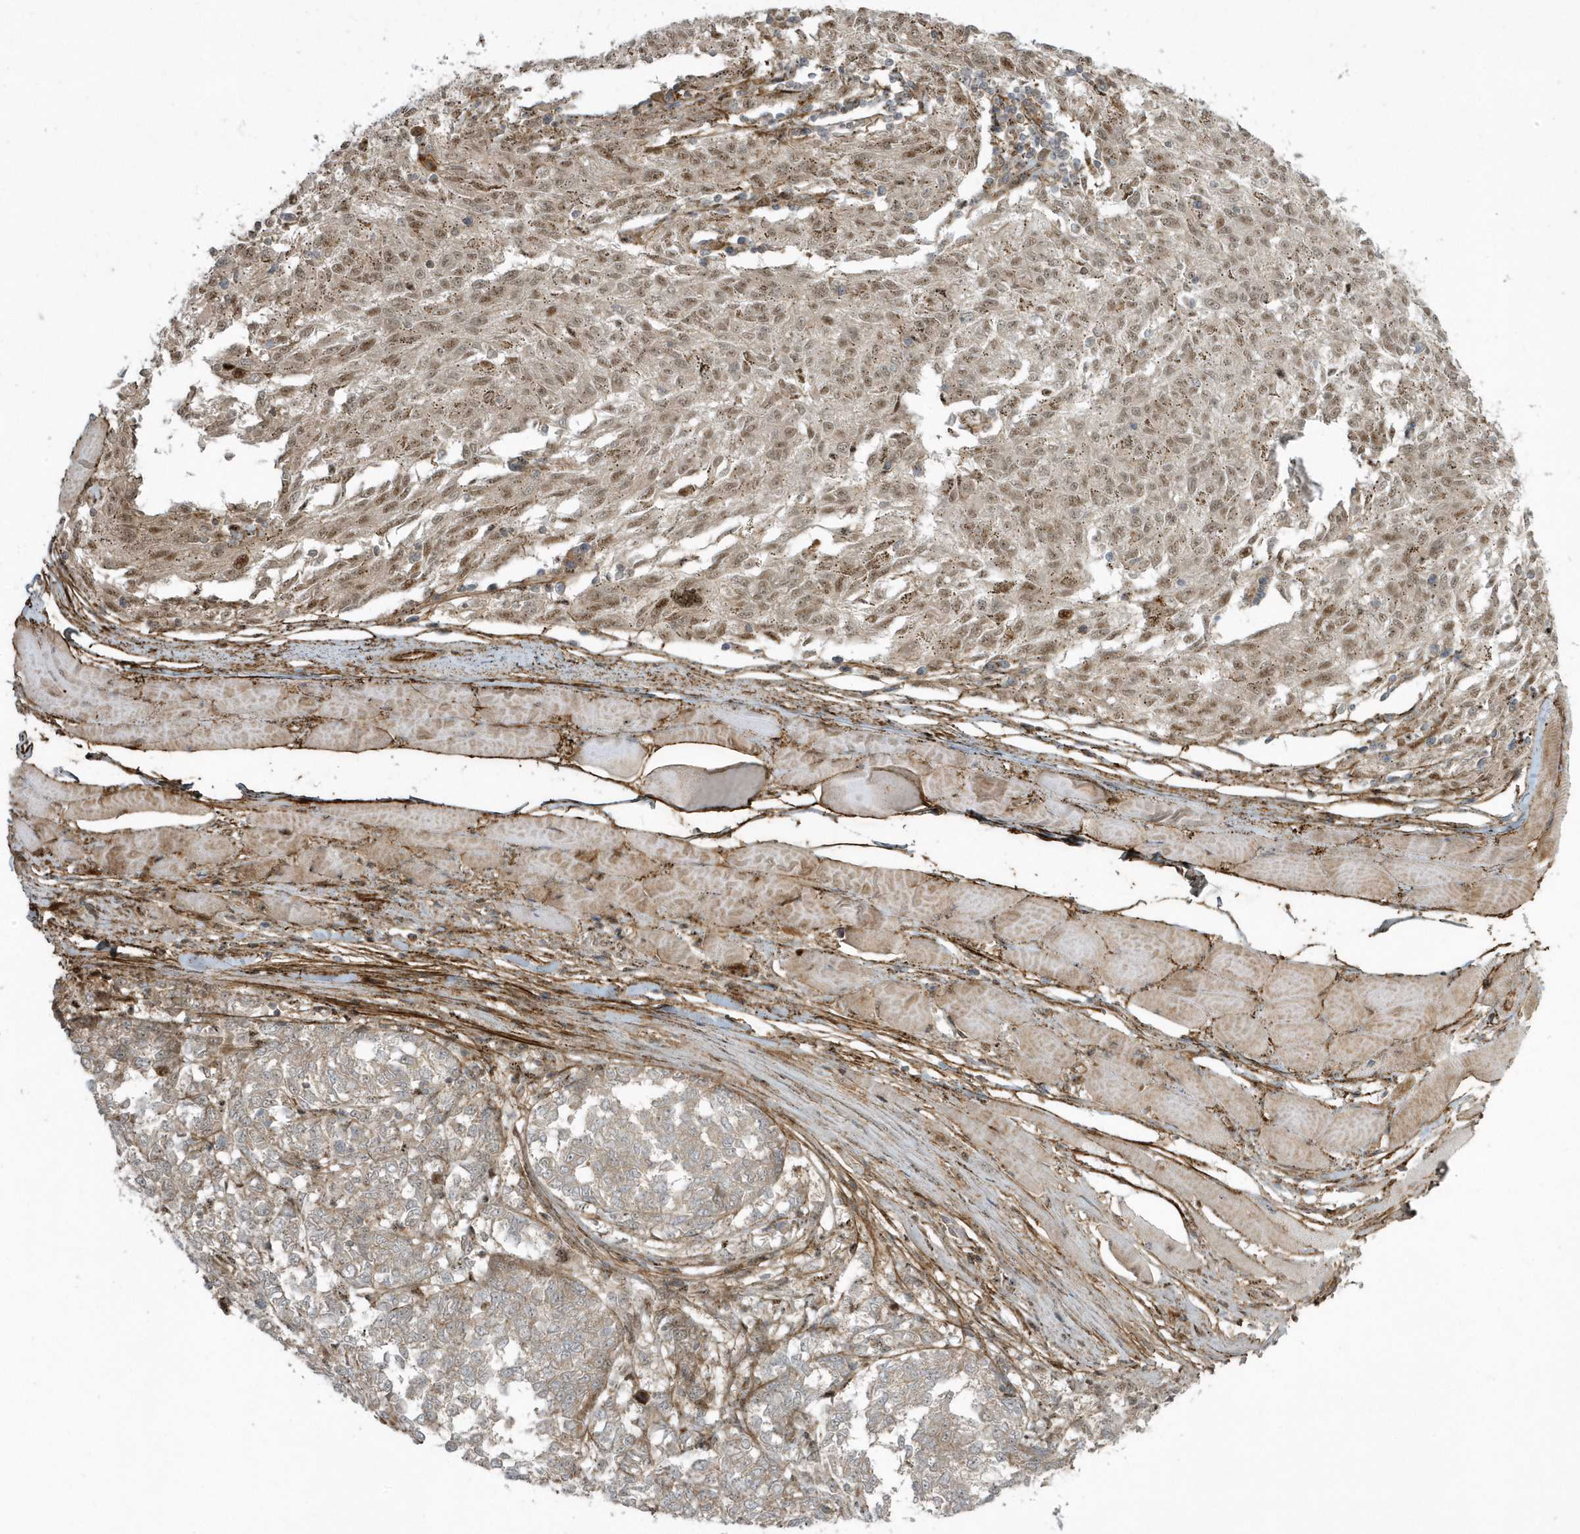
{"staining": {"intensity": "moderate", "quantity": "25%-75%", "location": "nuclear"}, "tissue": "melanoma", "cell_type": "Tumor cells", "image_type": "cancer", "snomed": [{"axis": "morphology", "description": "Malignant melanoma, NOS"}, {"axis": "topography", "description": "Skin"}], "caption": "Moderate nuclear staining is appreciated in about 25%-75% of tumor cells in malignant melanoma. (DAB (3,3'-diaminobenzidine) IHC with brightfield microscopy, high magnification).", "gene": "MASP2", "patient": {"sex": "female", "age": 72}}